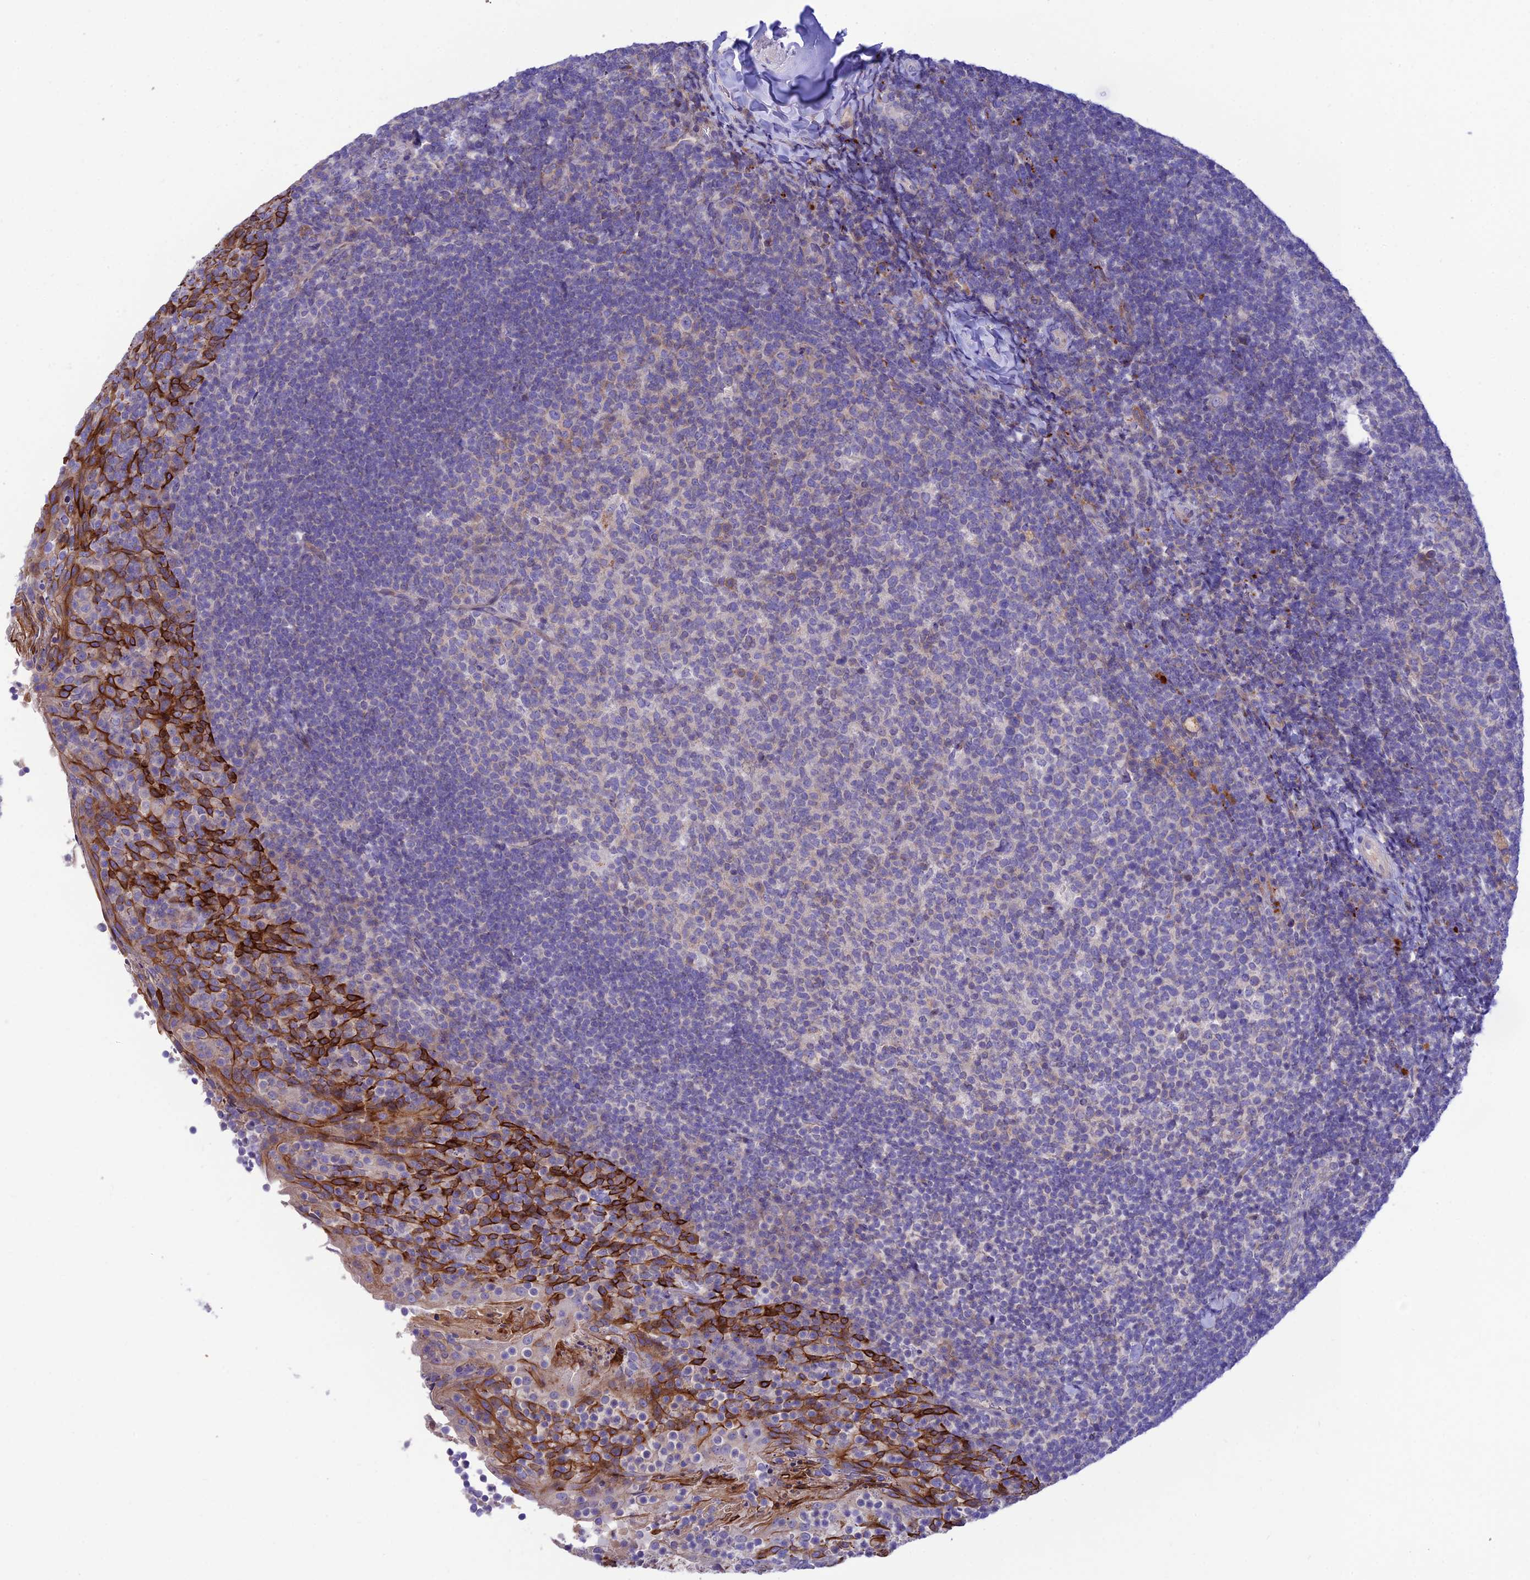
{"staining": {"intensity": "weak", "quantity": "<25%", "location": "cytoplasmic/membranous"}, "tissue": "tonsil", "cell_type": "Germinal center cells", "image_type": "normal", "snomed": [{"axis": "morphology", "description": "Normal tissue, NOS"}, {"axis": "topography", "description": "Tonsil"}], "caption": "Histopathology image shows no significant protein positivity in germinal center cells of unremarkable tonsil.", "gene": "CCDC157", "patient": {"sex": "female", "age": 10}}